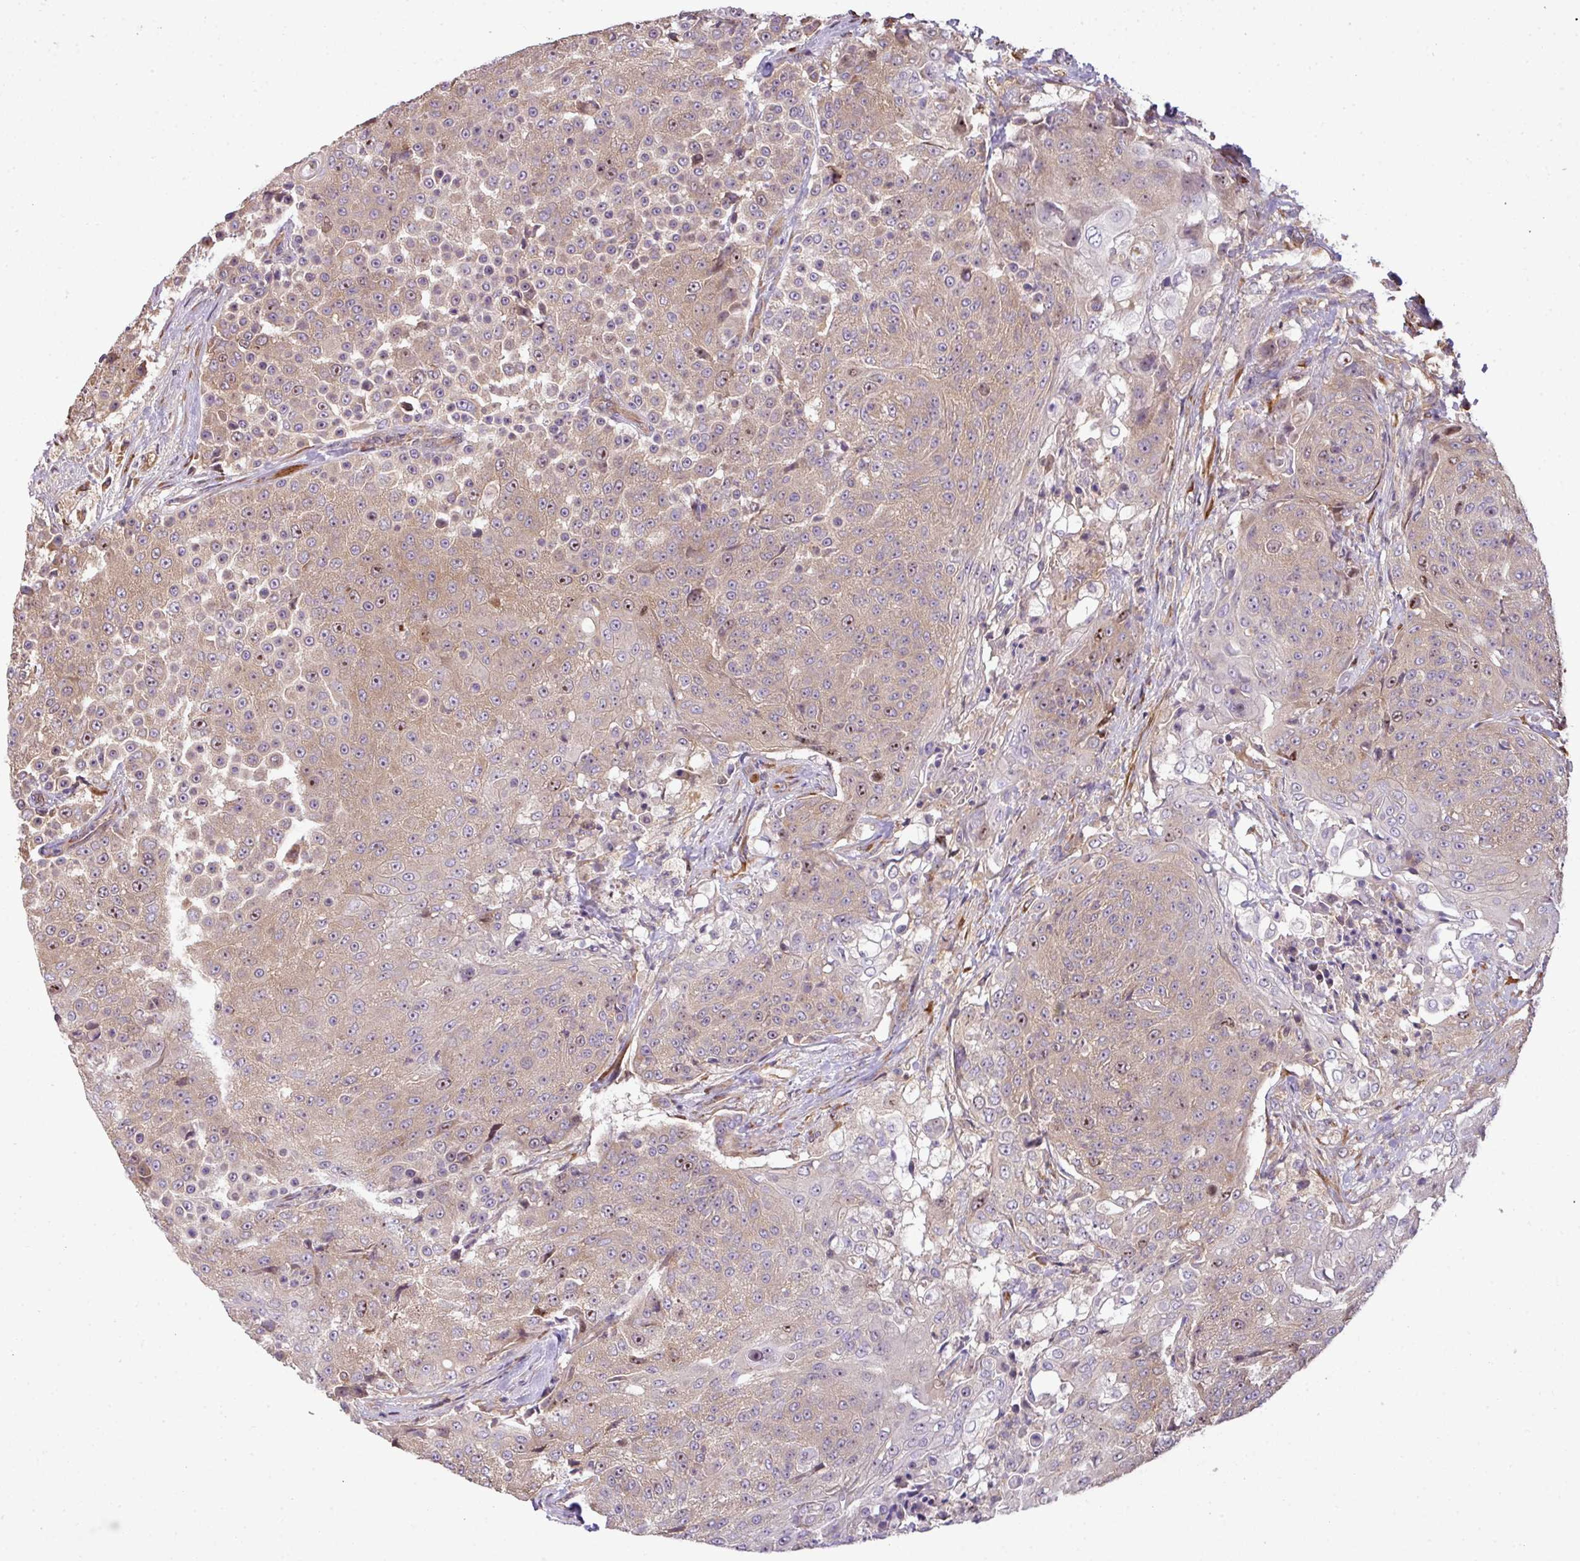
{"staining": {"intensity": "weak", "quantity": "25%-75%", "location": "cytoplasmic/membranous,nuclear"}, "tissue": "urothelial cancer", "cell_type": "Tumor cells", "image_type": "cancer", "snomed": [{"axis": "morphology", "description": "Urothelial carcinoma, High grade"}, {"axis": "topography", "description": "Urinary bladder"}], "caption": "This image shows urothelial carcinoma (high-grade) stained with immunohistochemistry (IHC) to label a protein in brown. The cytoplasmic/membranous and nuclear of tumor cells show weak positivity for the protein. Nuclei are counter-stained blue.", "gene": "VENTX", "patient": {"sex": "female", "age": 63}}